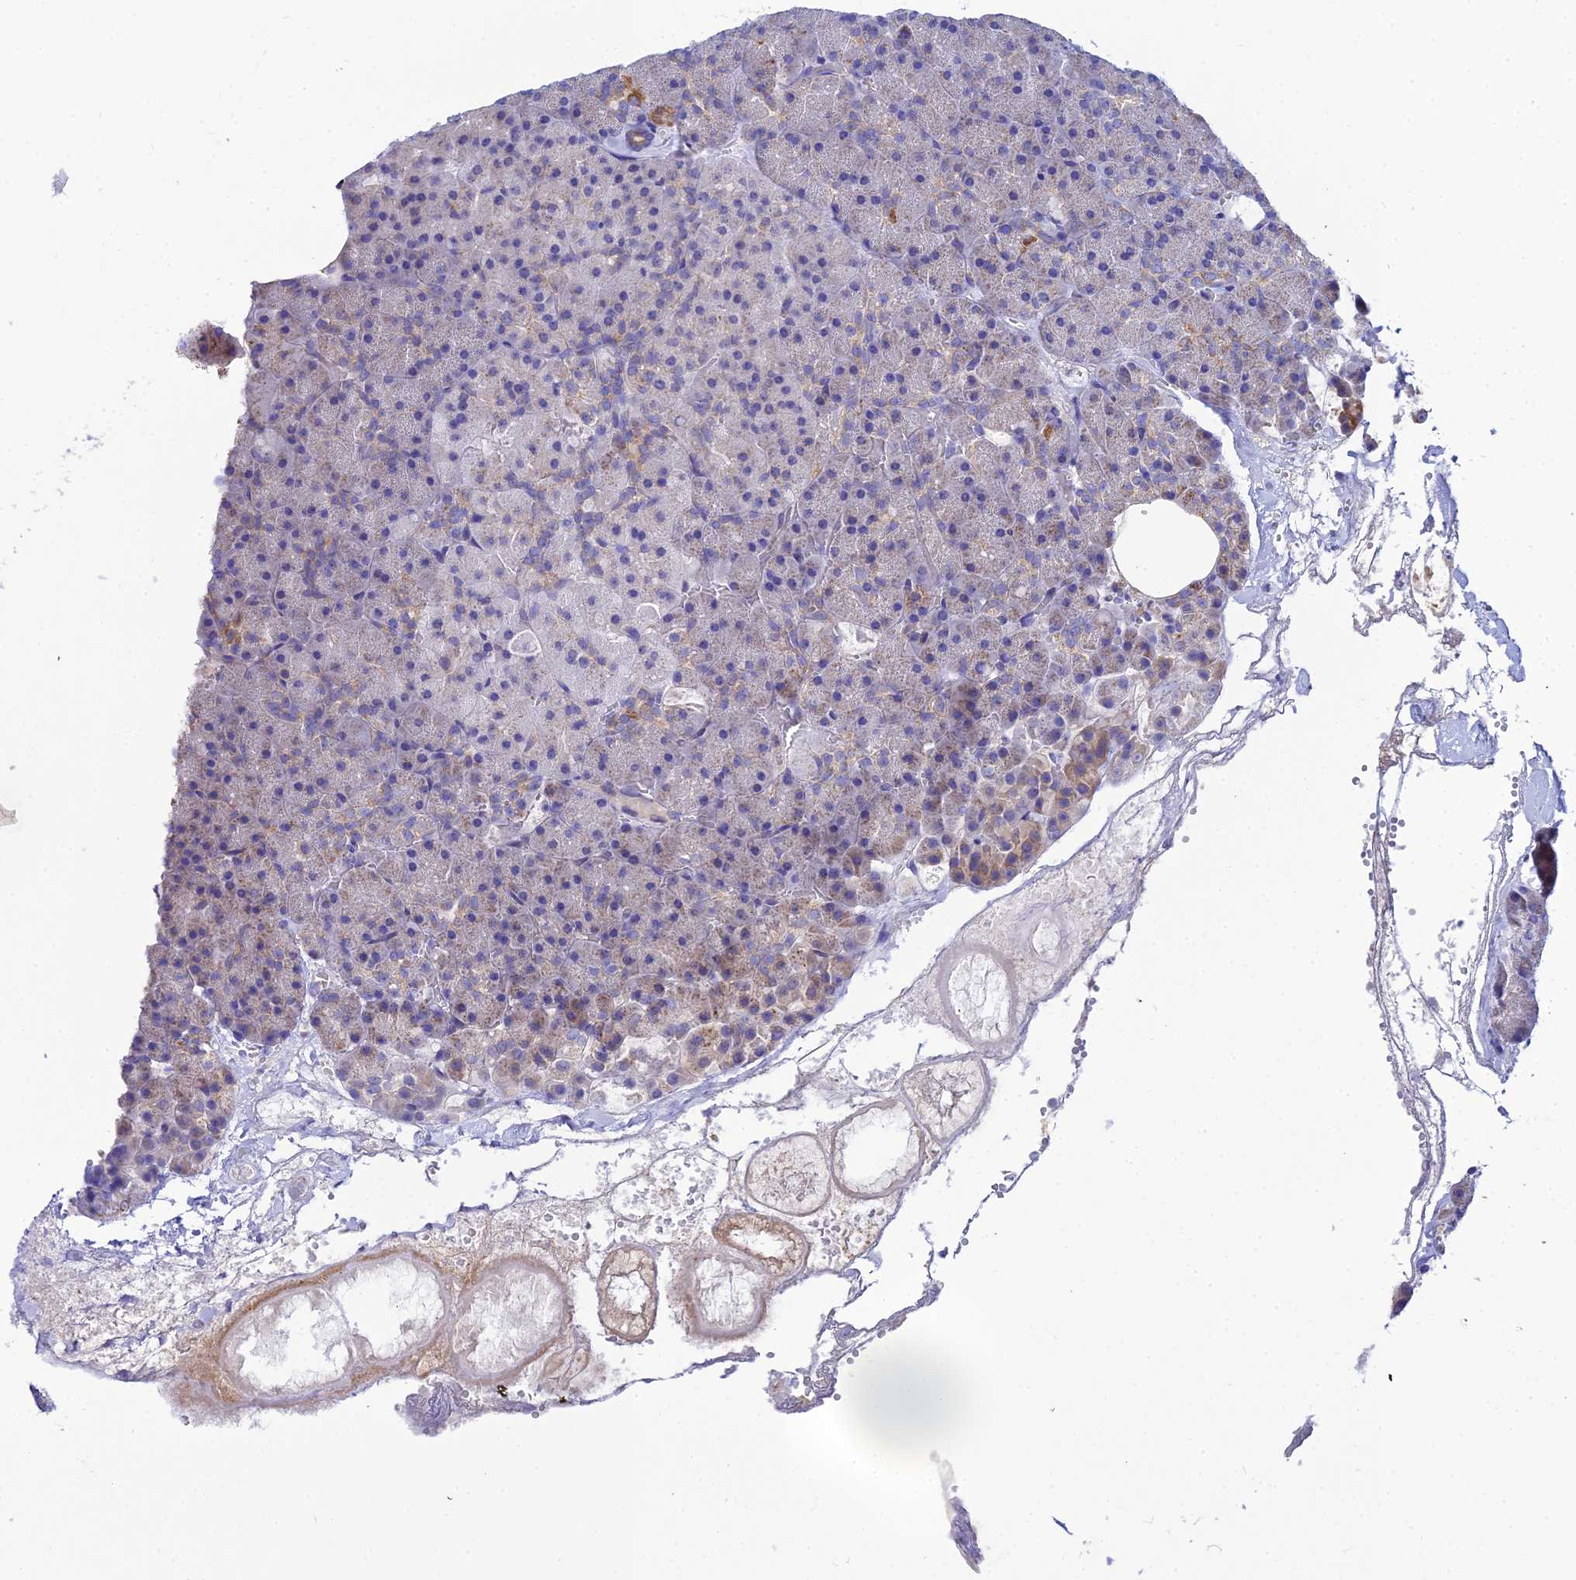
{"staining": {"intensity": "strong", "quantity": "<25%", "location": "cytoplasmic/membranous"}, "tissue": "pancreas", "cell_type": "Exocrine glandular cells", "image_type": "normal", "snomed": [{"axis": "morphology", "description": "Normal tissue, NOS"}, {"axis": "topography", "description": "Pancreas"}], "caption": "An immunohistochemistry histopathology image of unremarkable tissue is shown. Protein staining in brown shows strong cytoplasmic/membranous positivity in pancreas within exocrine glandular cells.", "gene": "NIPSNAP3A", "patient": {"sex": "male", "age": 36}}